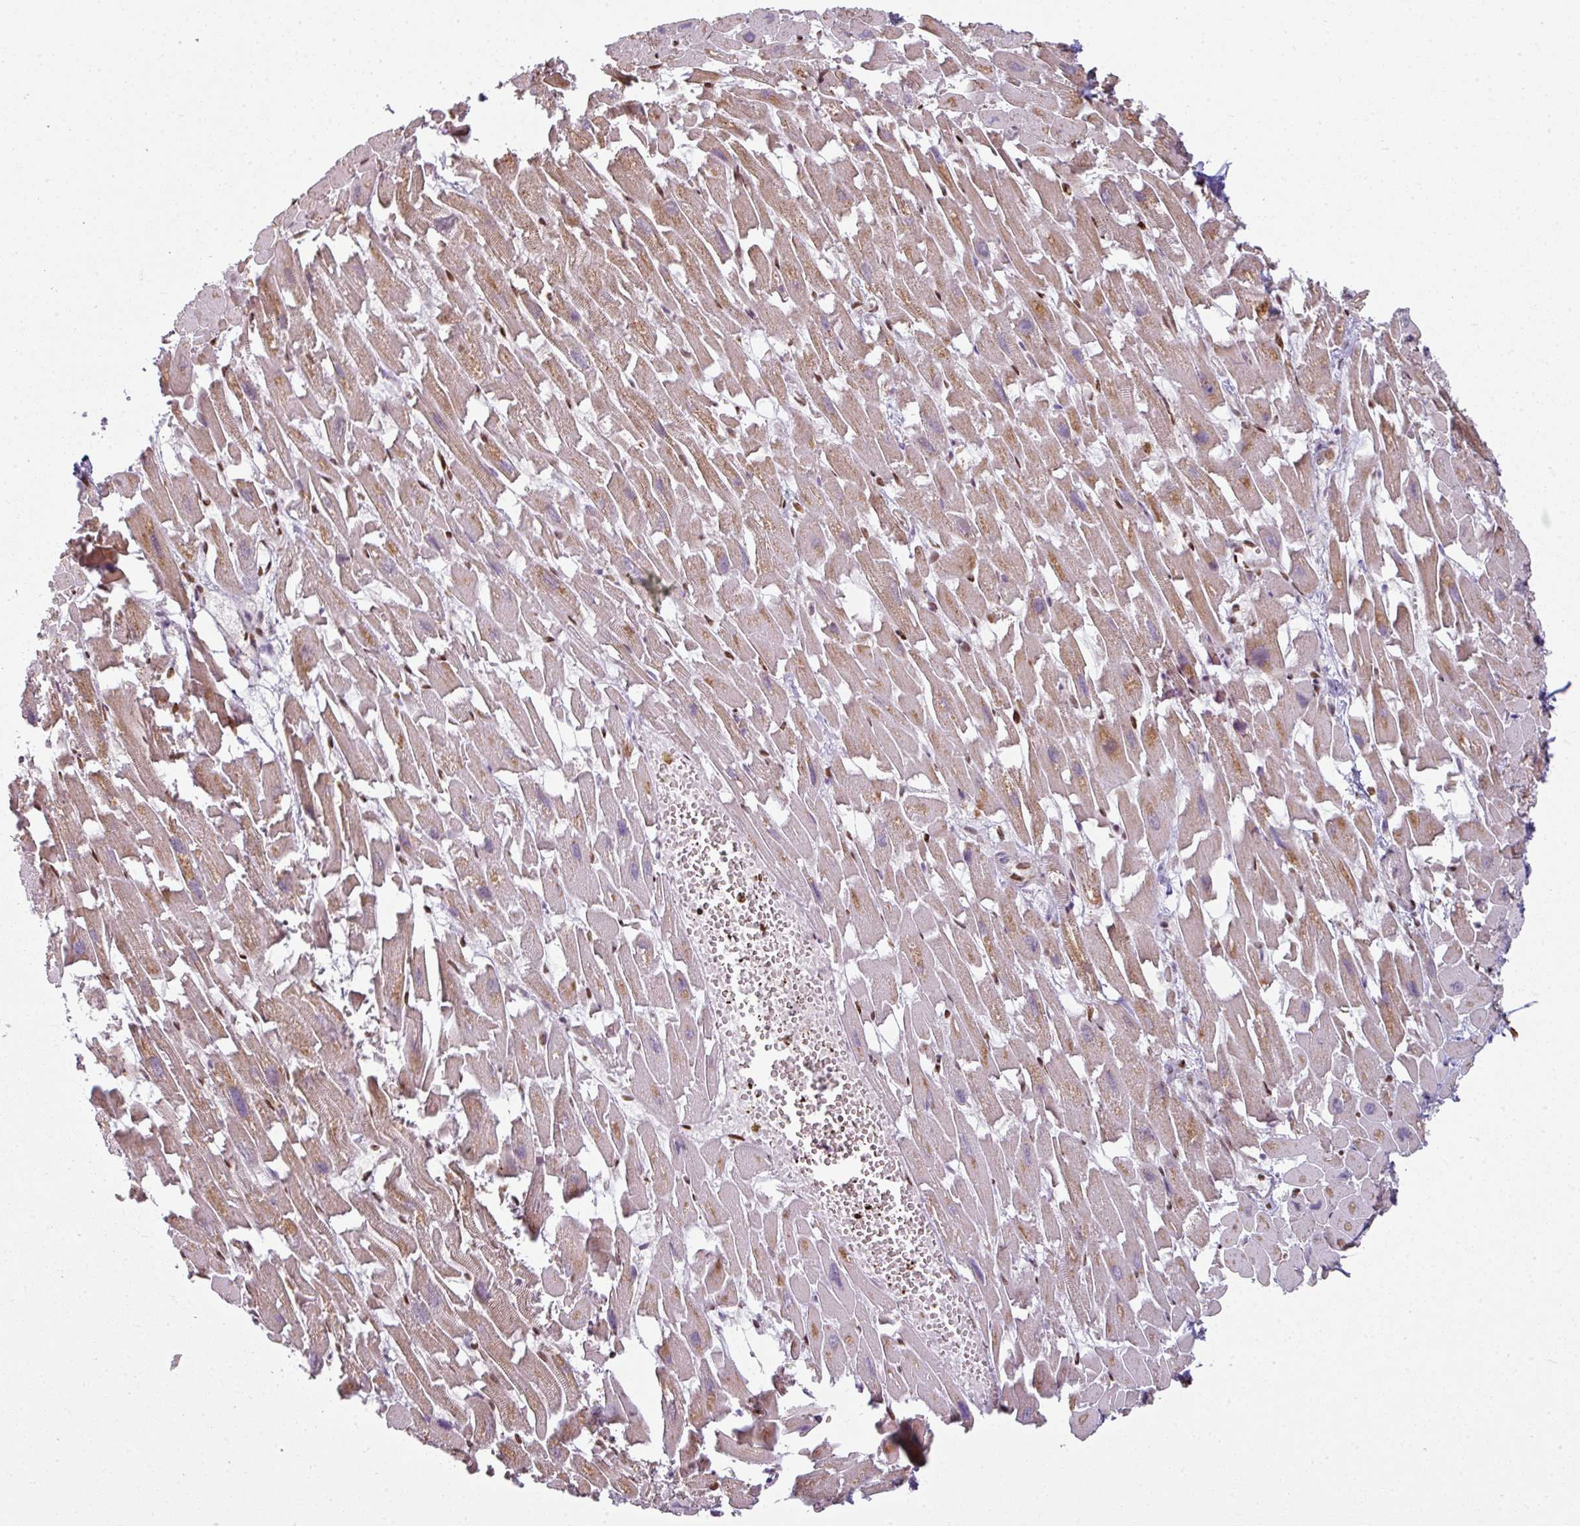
{"staining": {"intensity": "strong", "quantity": "25%-75%", "location": "cytoplasmic/membranous,nuclear"}, "tissue": "heart muscle", "cell_type": "Cardiomyocytes", "image_type": "normal", "snomed": [{"axis": "morphology", "description": "Normal tissue, NOS"}, {"axis": "topography", "description": "Heart"}], "caption": "High-power microscopy captured an IHC histopathology image of unremarkable heart muscle, revealing strong cytoplasmic/membranous,nuclear staining in about 25%-75% of cardiomyocytes. The staining is performed using DAB brown chromogen to label protein expression. The nuclei are counter-stained blue using hematoxylin.", "gene": "SIK3", "patient": {"sex": "female", "age": 64}}